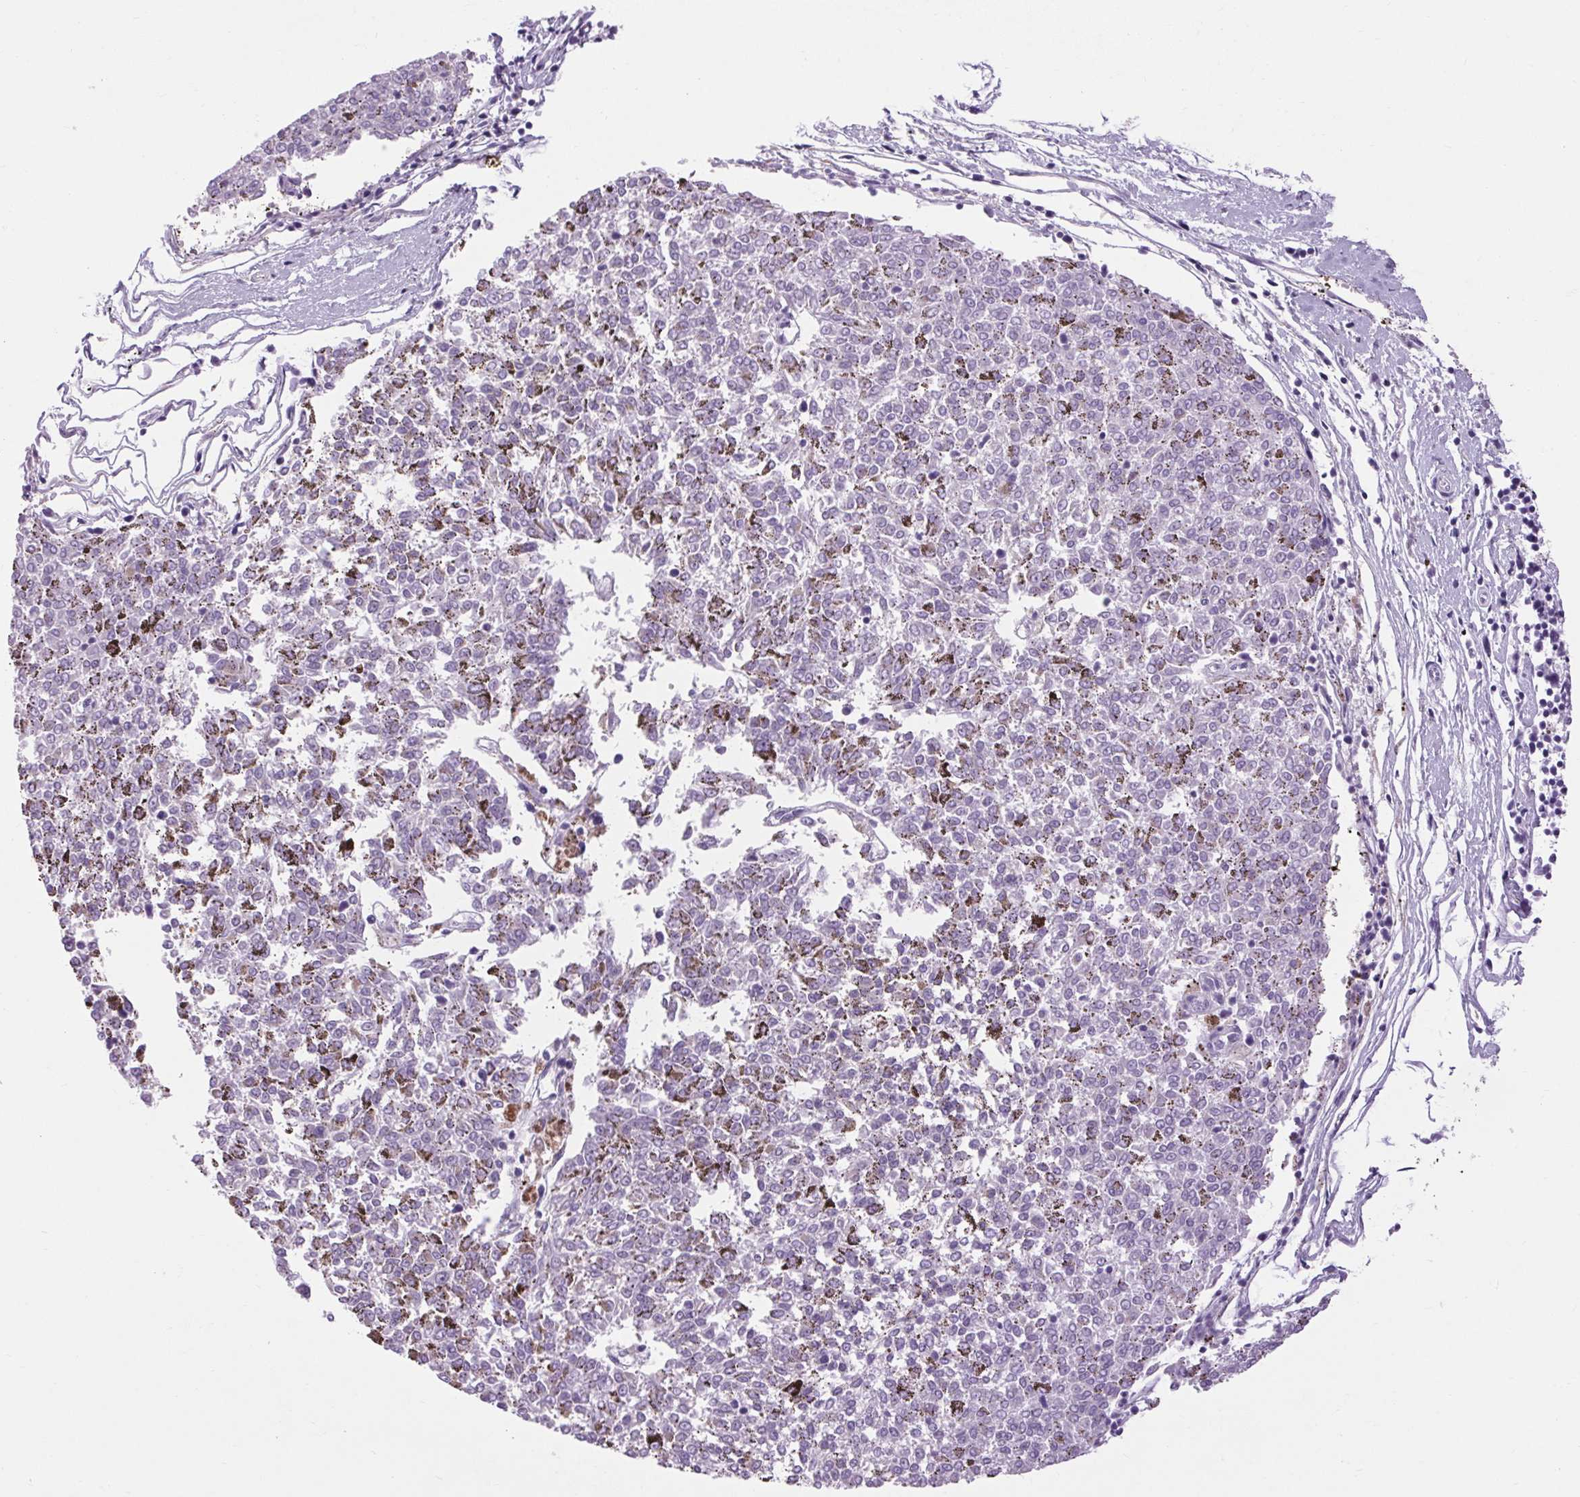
{"staining": {"intensity": "negative", "quantity": "none", "location": "none"}, "tissue": "melanoma", "cell_type": "Tumor cells", "image_type": "cancer", "snomed": [{"axis": "morphology", "description": "Malignant melanoma, NOS"}, {"axis": "topography", "description": "Skin"}], "caption": "Melanoma was stained to show a protein in brown. There is no significant expression in tumor cells.", "gene": "SOWAHC", "patient": {"sex": "female", "age": 72}}